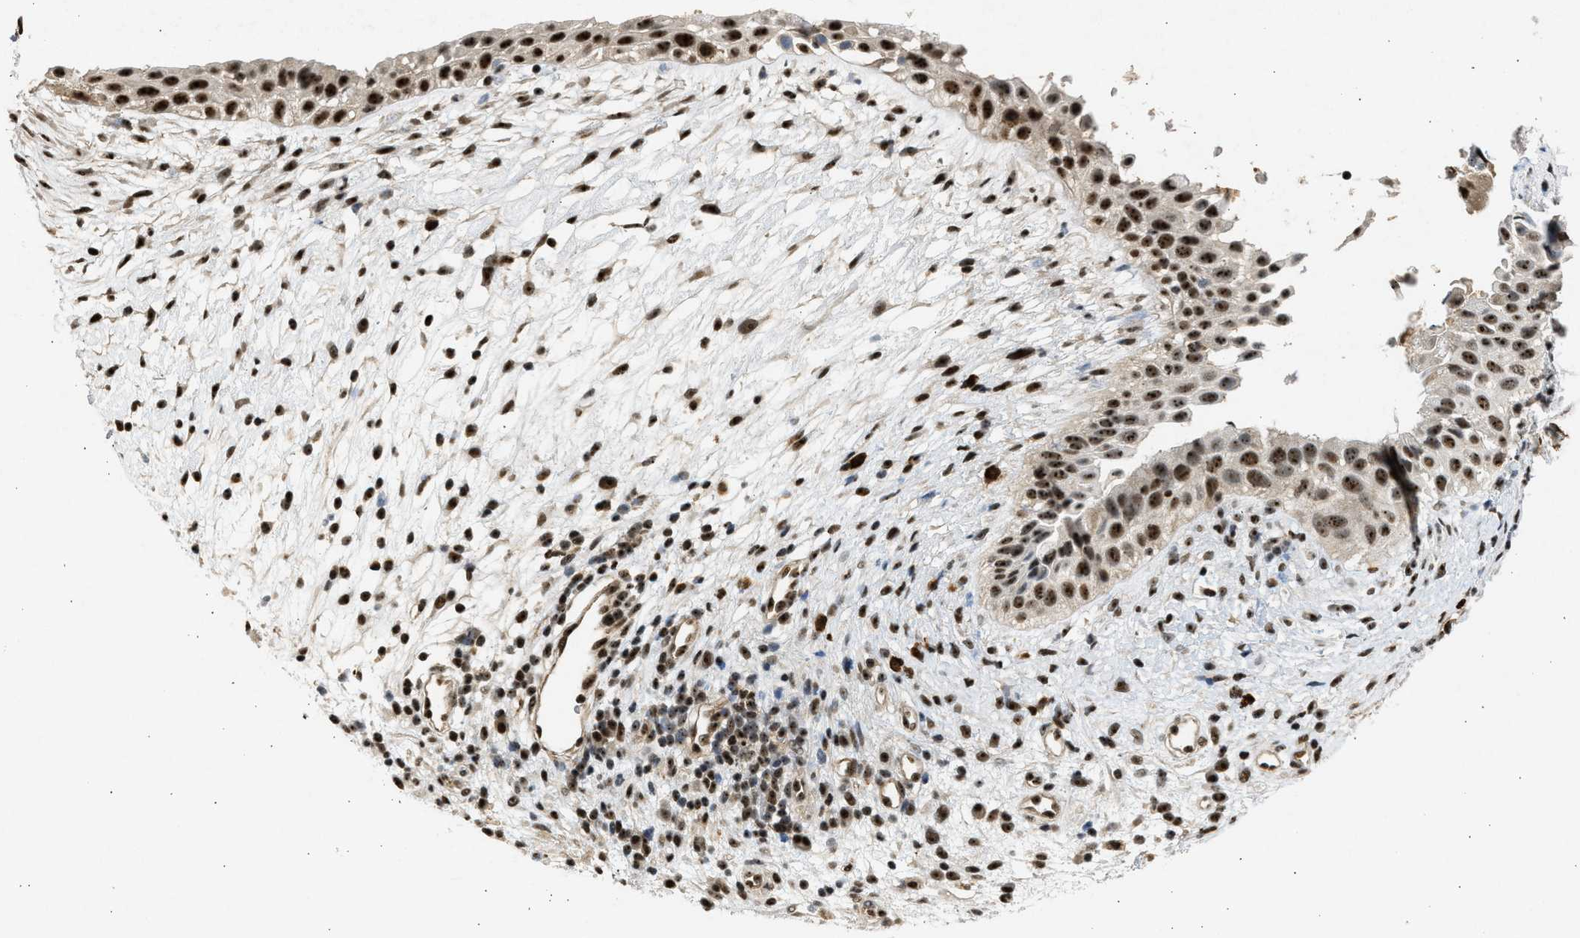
{"staining": {"intensity": "strong", "quantity": ">75%", "location": "cytoplasmic/membranous,nuclear"}, "tissue": "nasopharynx", "cell_type": "Respiratory epithelial cells", "image_type": "normal", "snomed": [{"axis": "morphology", "description": "Normal tissue, NOS"}, {"axis": "topography", "description": "Nasopharynx"}], "caption": "About >75% of respiratory epithelial cells in unremarkable human nasopharynx reveal strong cytoplasmic/membranous,nuclear protein expression as visualized by brown immunohistochemical staining.", "gene": "TFDP2", "patient": {"sex": "male", "age": 22}}